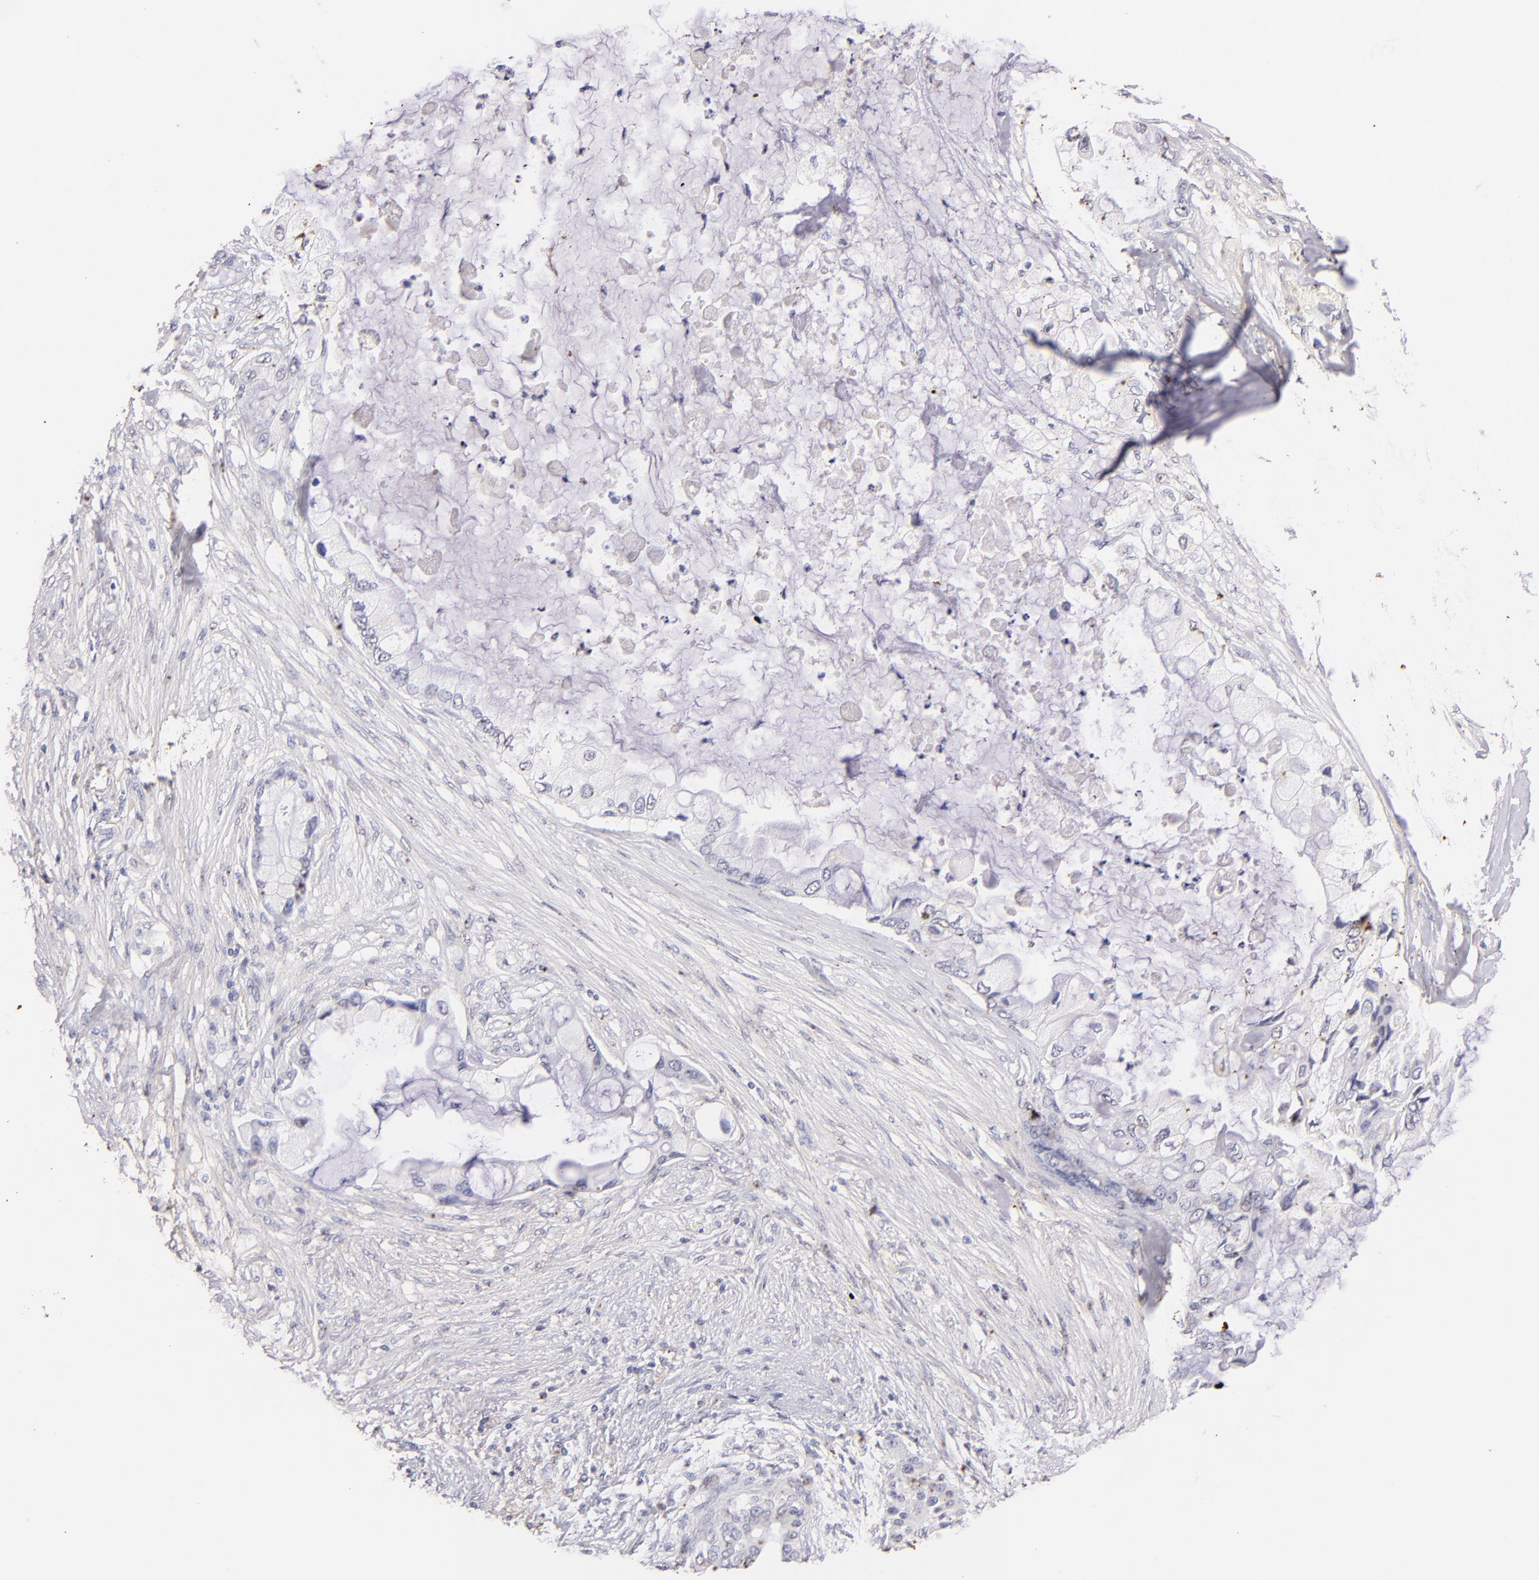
{"staining": {"intensity": "negative", "quantity": "none", "location": "none"}, "tissue": "pancreatic cancer", "cell_type": "Tumor cells", "image_type": "cancer", "snomed": [{"axis": "morphology", "description": "Adenocarcinoma, NOS"}, {"axis": "topography", "description": "Pancreas"}], "caption": "A histopathology image of human adenocarcinoma (pancreatic) is negative for staining in tumor cells.", "gene": "FGB", "patient": {"sex": "female", "age": 59}}